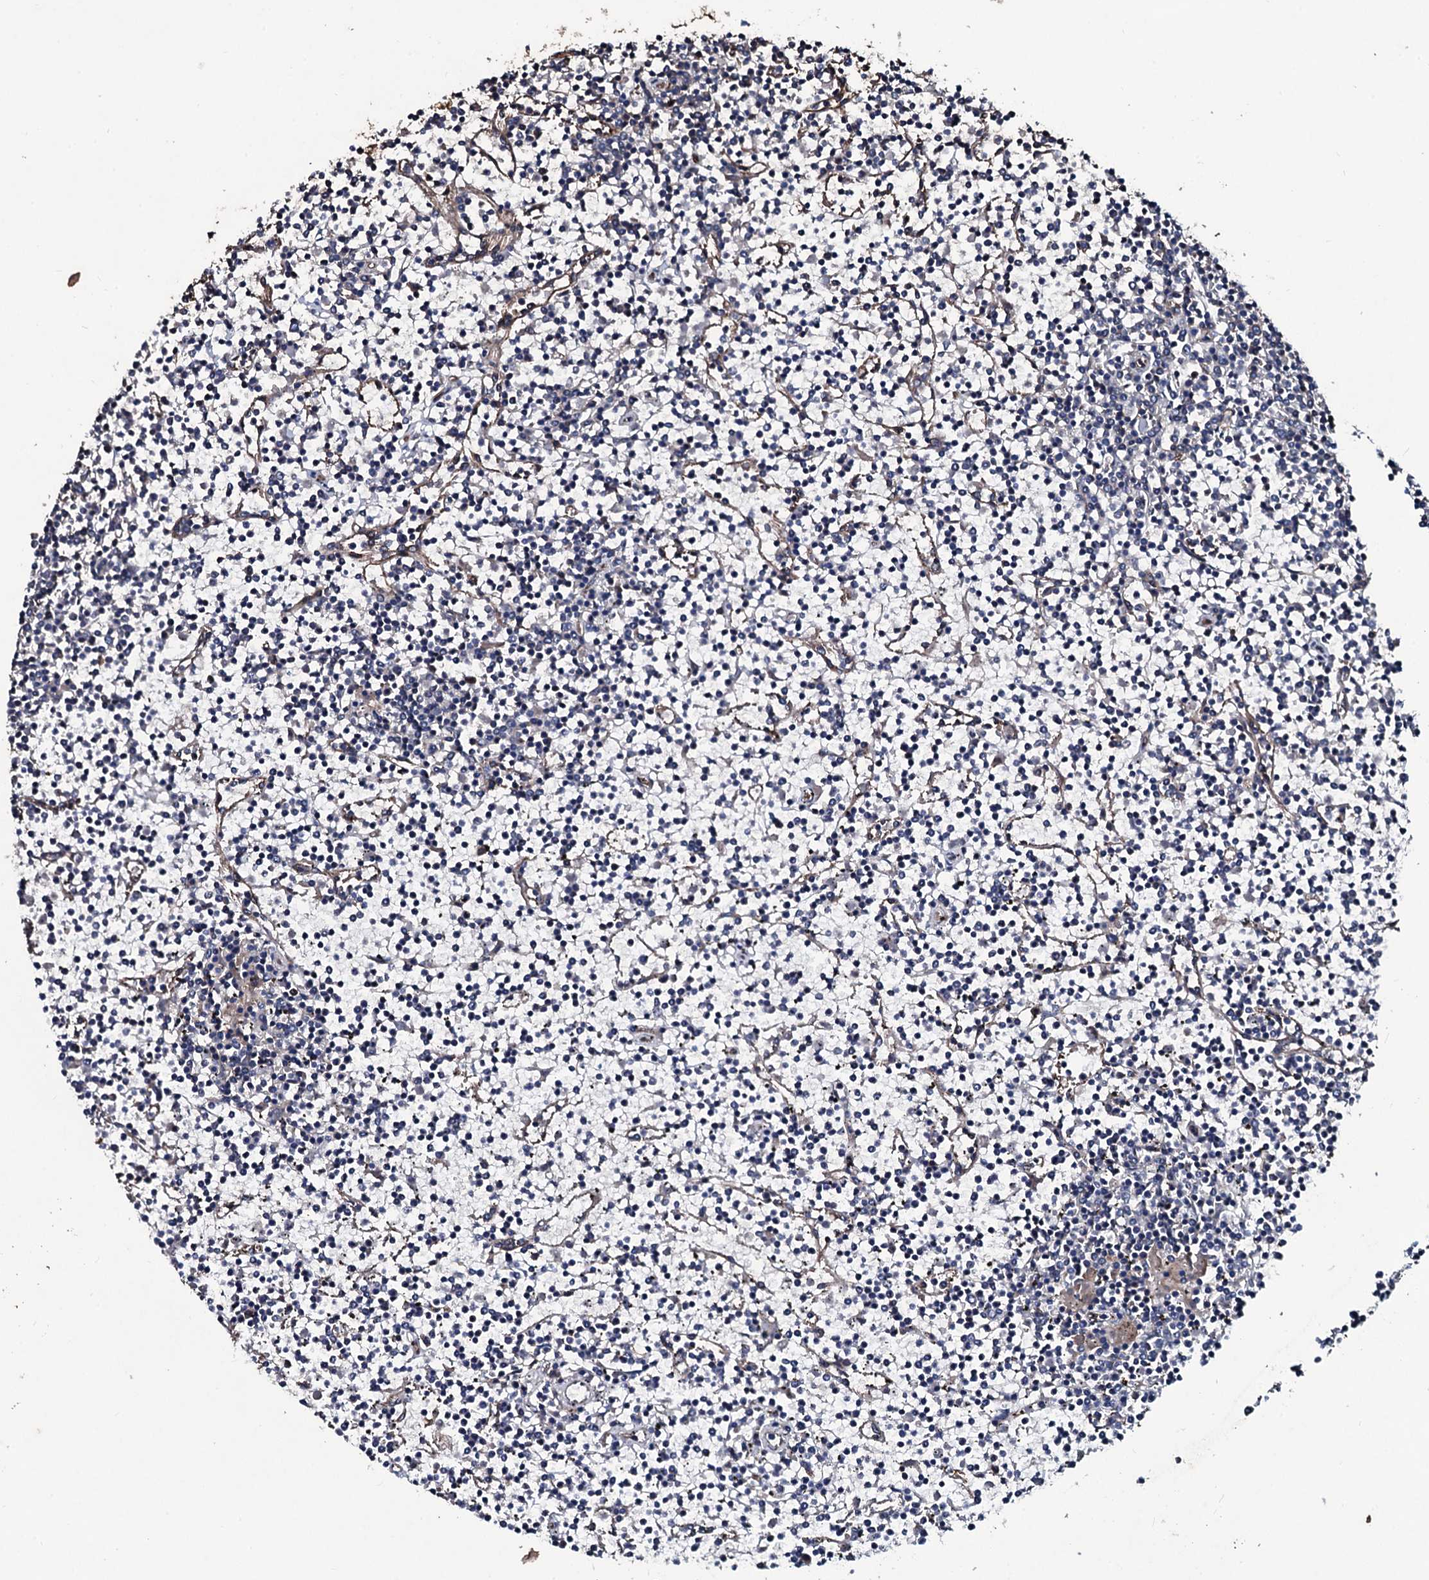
{"staining": {"intensity": "negative", "quantity": "none", "location": "none"}, "tissue": "lymphoma", "cell_type": "Tumor cells", "image_type": "cancer", "snomed": [{"axis": "morphology", "description": "Malignant lymphoma, non-Hodgkin's type, Low grade"}, {"axis": "topography", "description": "Spleen"}], "caption": "There is no significant expression in tumor cells of malignant lymphoma, non-Hodgkin's type (low-grade). (DAB (3,3'-diaminobenzidine) IHC, high magnification).", "gene": "DMAC2", "patient": {"sex": "female", "age": 19}}